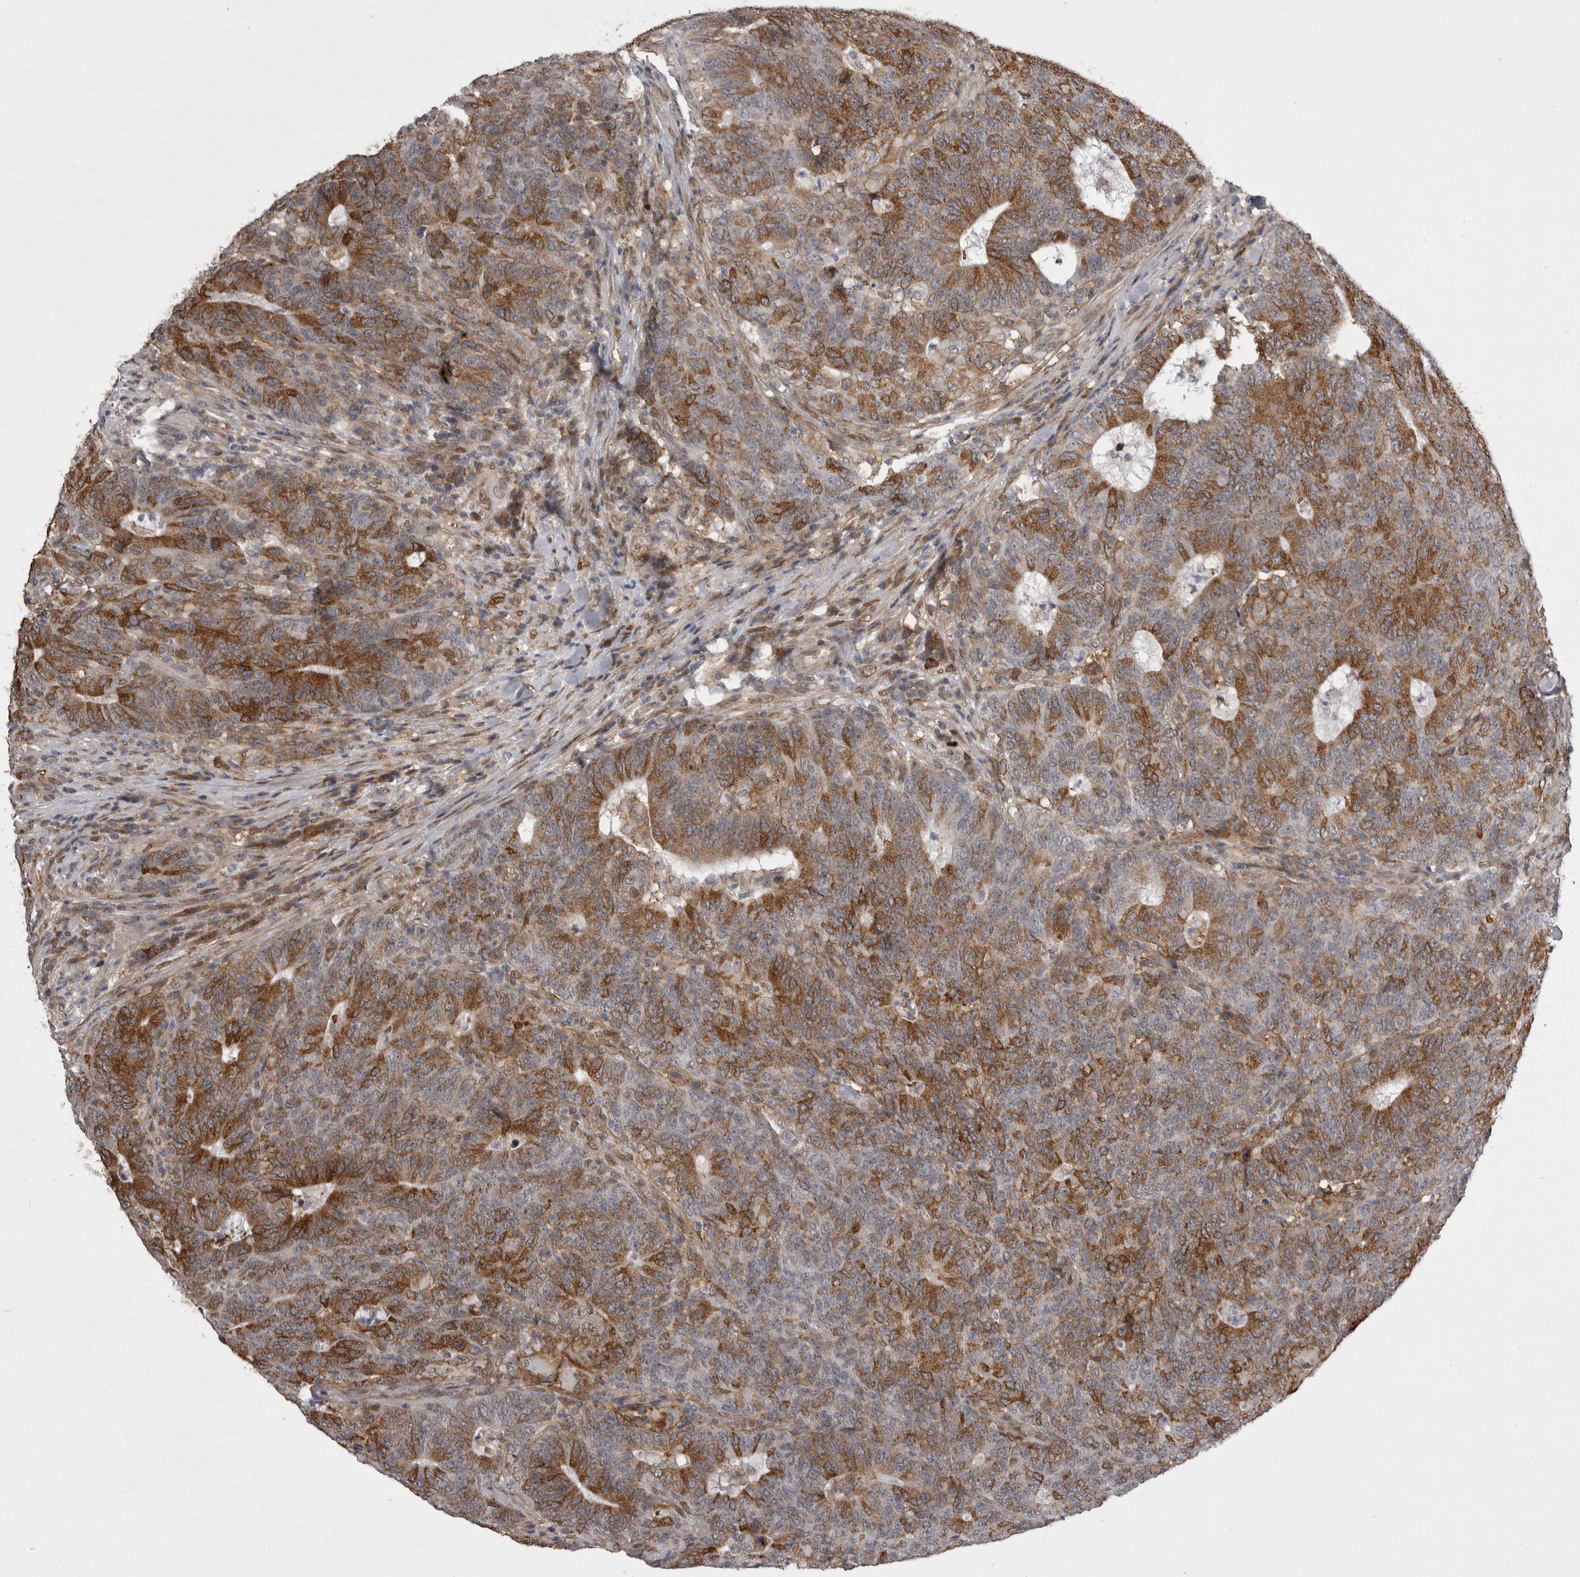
{"staining": {"intensity": "moderate", "quantity": ">75%", "location": "cytoplasmic/membranous"}, "tissue": "colorectal cancer", "cell_type": "Tumor cells", "image_type": "cancer", "snomed": [{"axis": "morphology", "description": "Normal tissue, NOS"}, {"axis": "morphology", "description": "Adenocarcinoma, NOS"}, {"axis": "topography", "description": "Colon"}], "caption": "A brown stain shows moderate cytoplasmic/membranous expression of a protein in human colorectal cancer (adenocarcinoma) tumor cells.", "gene": "ABL1", "patient": {"sex": "female", "age": 75}}